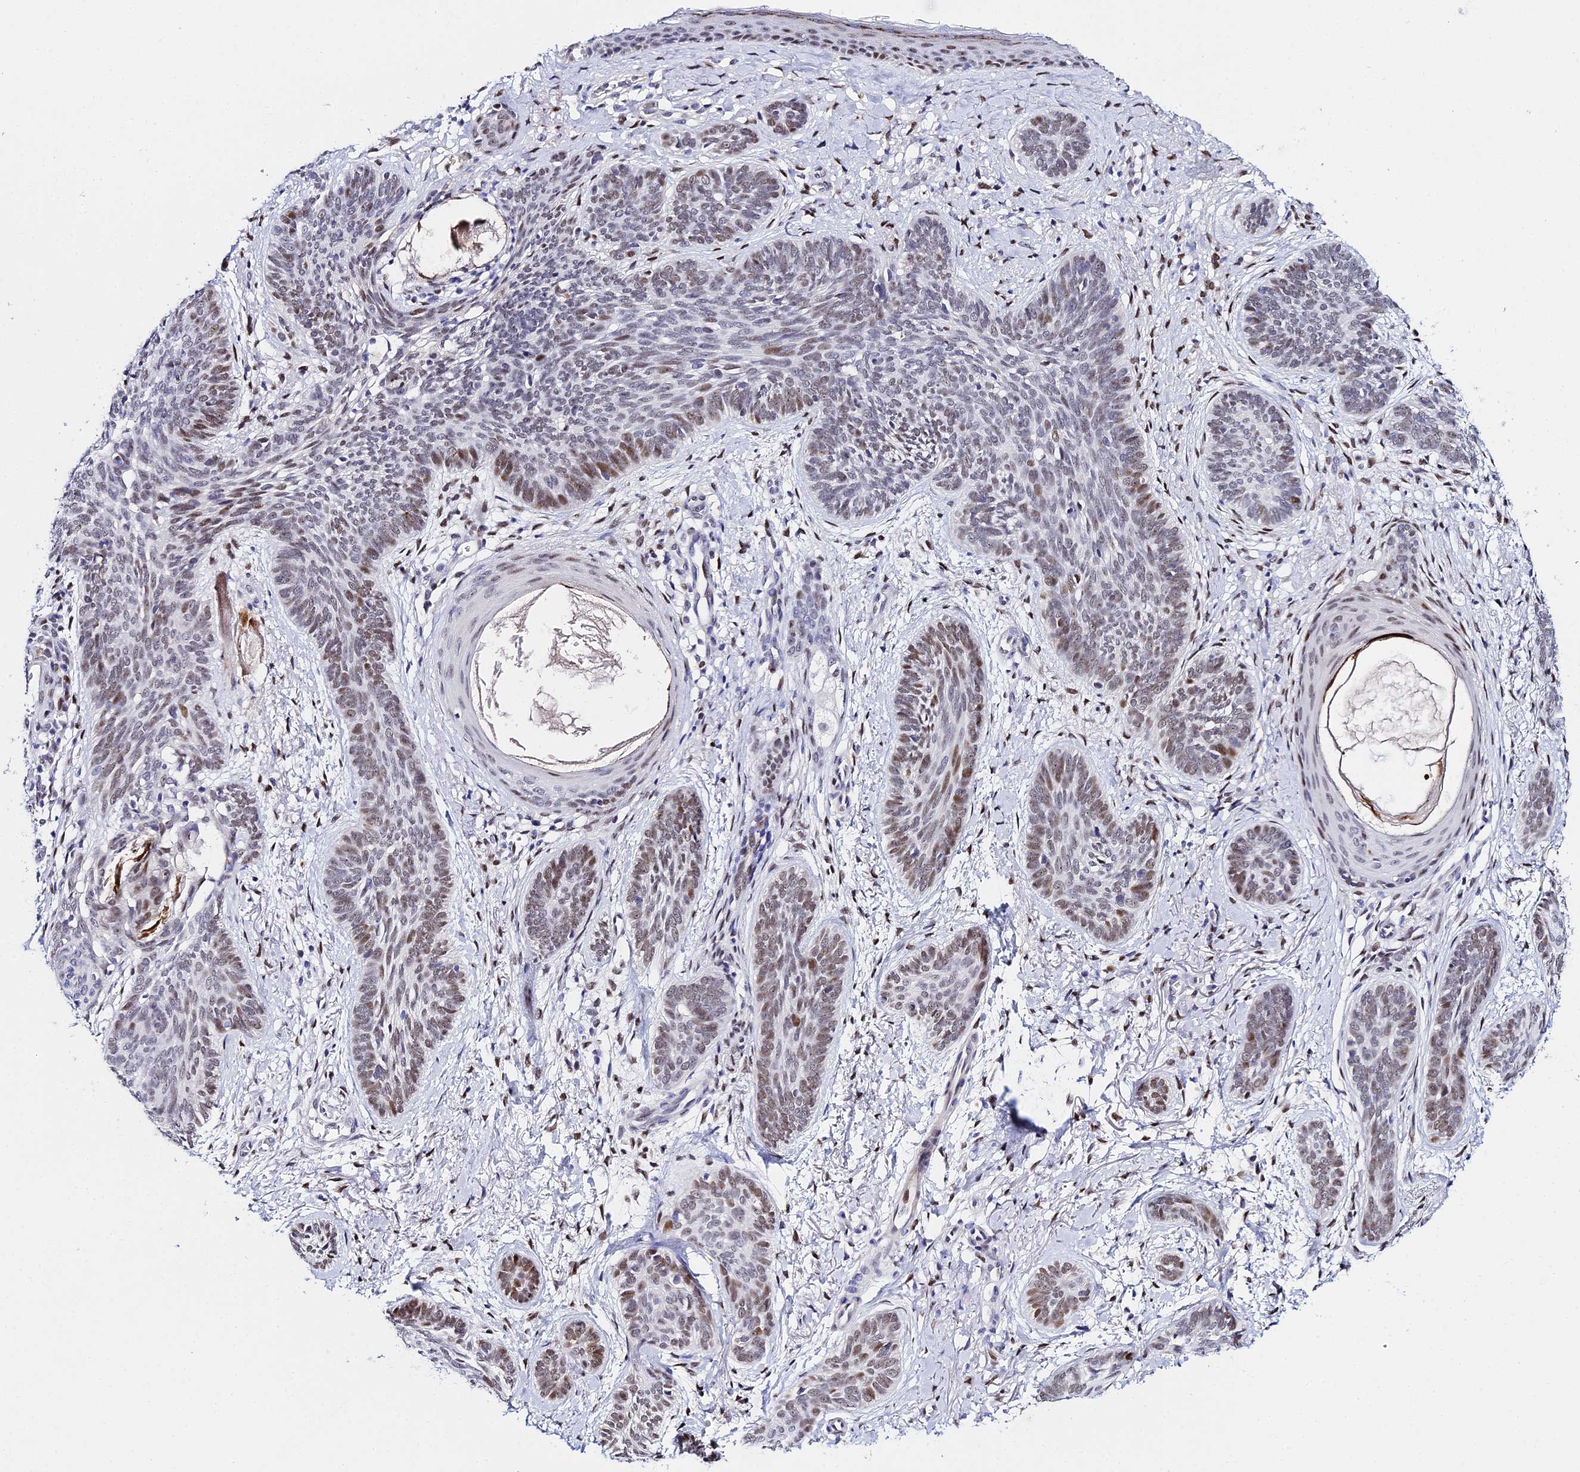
{"staining": {"intensity": "moderate", "quantity": "<25%", "location": "nuclear"}, "tissue": "skin cancer", "cell_type": "Tumor cells", "image_type": "cancer", "snomed": [{"axis": "morphology", "description": "Basal cell carcinoma"}, {"axis": "topography", "description": "Skin"}], "caption": "This is a photomicrograph of immunohistochemistry (IHC) staining of skin cancer, which shows moderate positivity in the nuclear of tumor cells.", "gene": "POFUT2", "patient": {"sex": "female", "age": 81}}